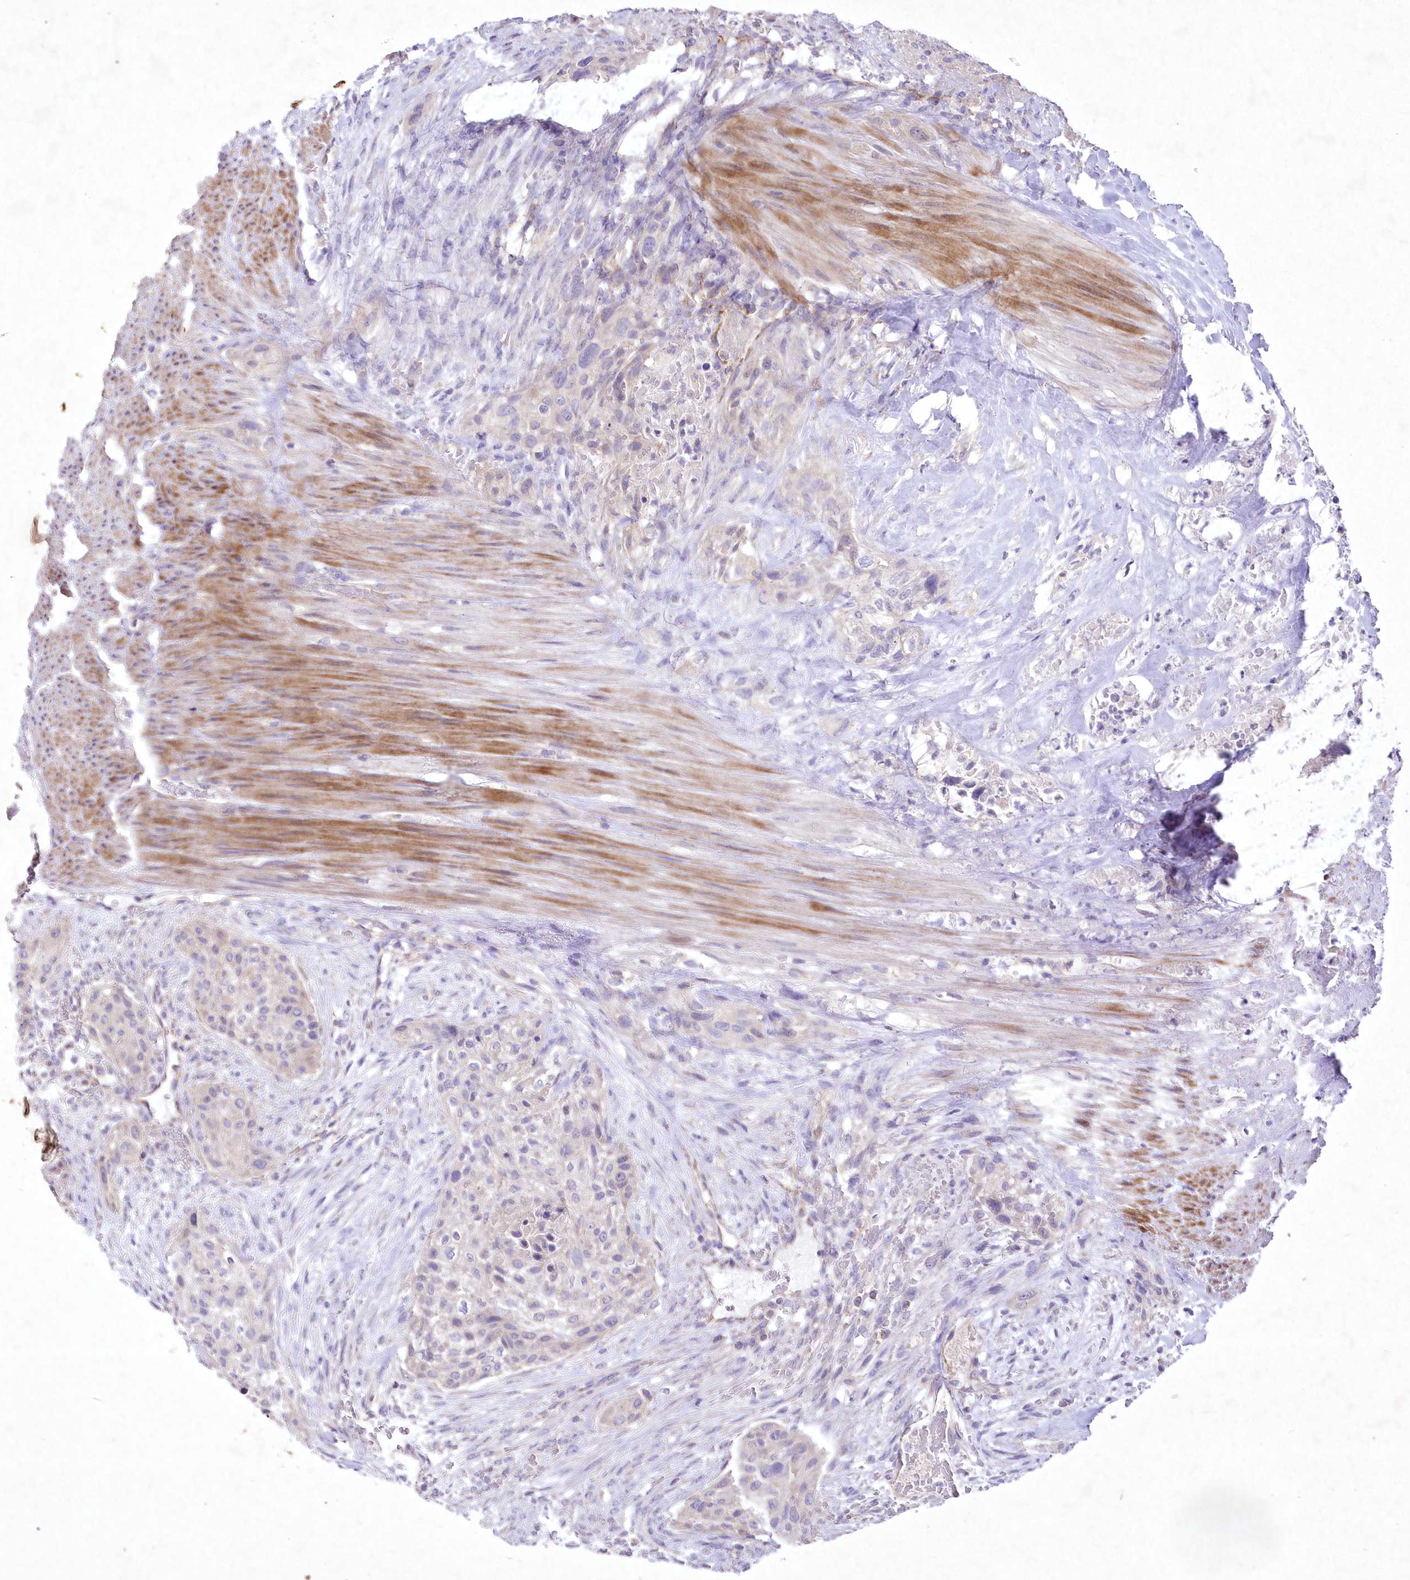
{"staining": {"intensity": "weak", "quantity": "<25%", "location": "cytoplasmic/membranous"}, "tissue": "urothelial cancer", "cell_type": "Tumor cells", "image_type": "cancer", "snomed": [{"axis": "morphology", "description": "Urothelial carcinoma, High grade"}, {"axis": "topography", "description": "Urinary bladder"}], "caption": "Urothelial carcinoma (high-grade) was stained to show a protein in brown. There is no significant staining in tumor cells. Nuclei are stained in blue.", "gene": "ITSN2", "patient": {"sex": "male", "age": 35}}